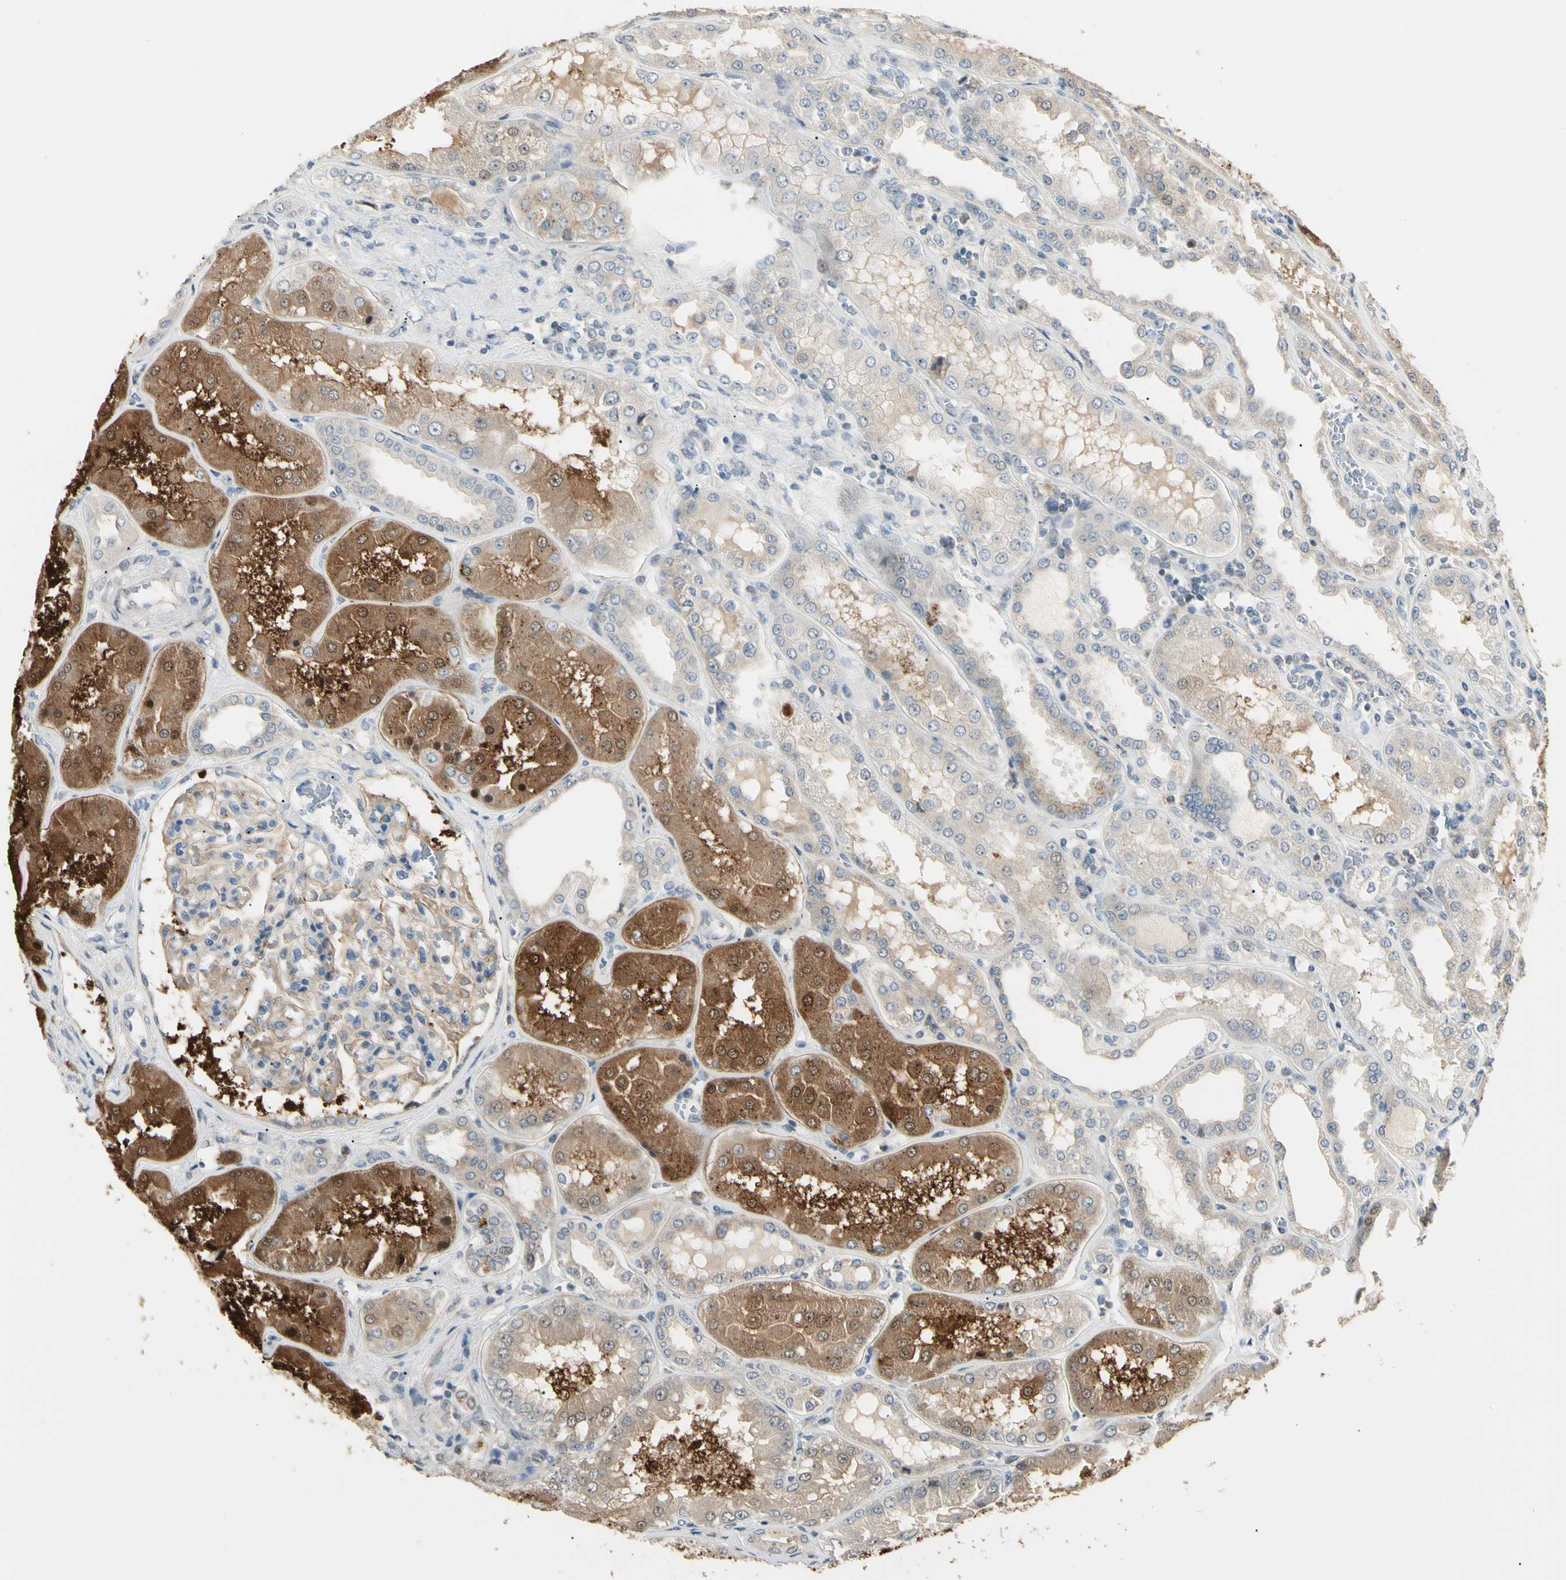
{"staining": {"intensity": "weak", "quantity": ">75%", "location": "cytoplasmic/membranous"}, "tissue": "kidney", "cell_type": "Cells in glomeruli", "image_type": "normal", "snomed": [{"axis": "morphology", "description": "Normal tissue, NOS"}, {"axis": "topography", "description": "Kidney"}], "caption": "This is a histology image of immunohistochemistry staining of unremarkable kidney, which shows weak staining in the cytoplasmic/membranous of cells in glomeruli.", "gene": "P3H2", "patient": {"sex": "female", "age": 56}}